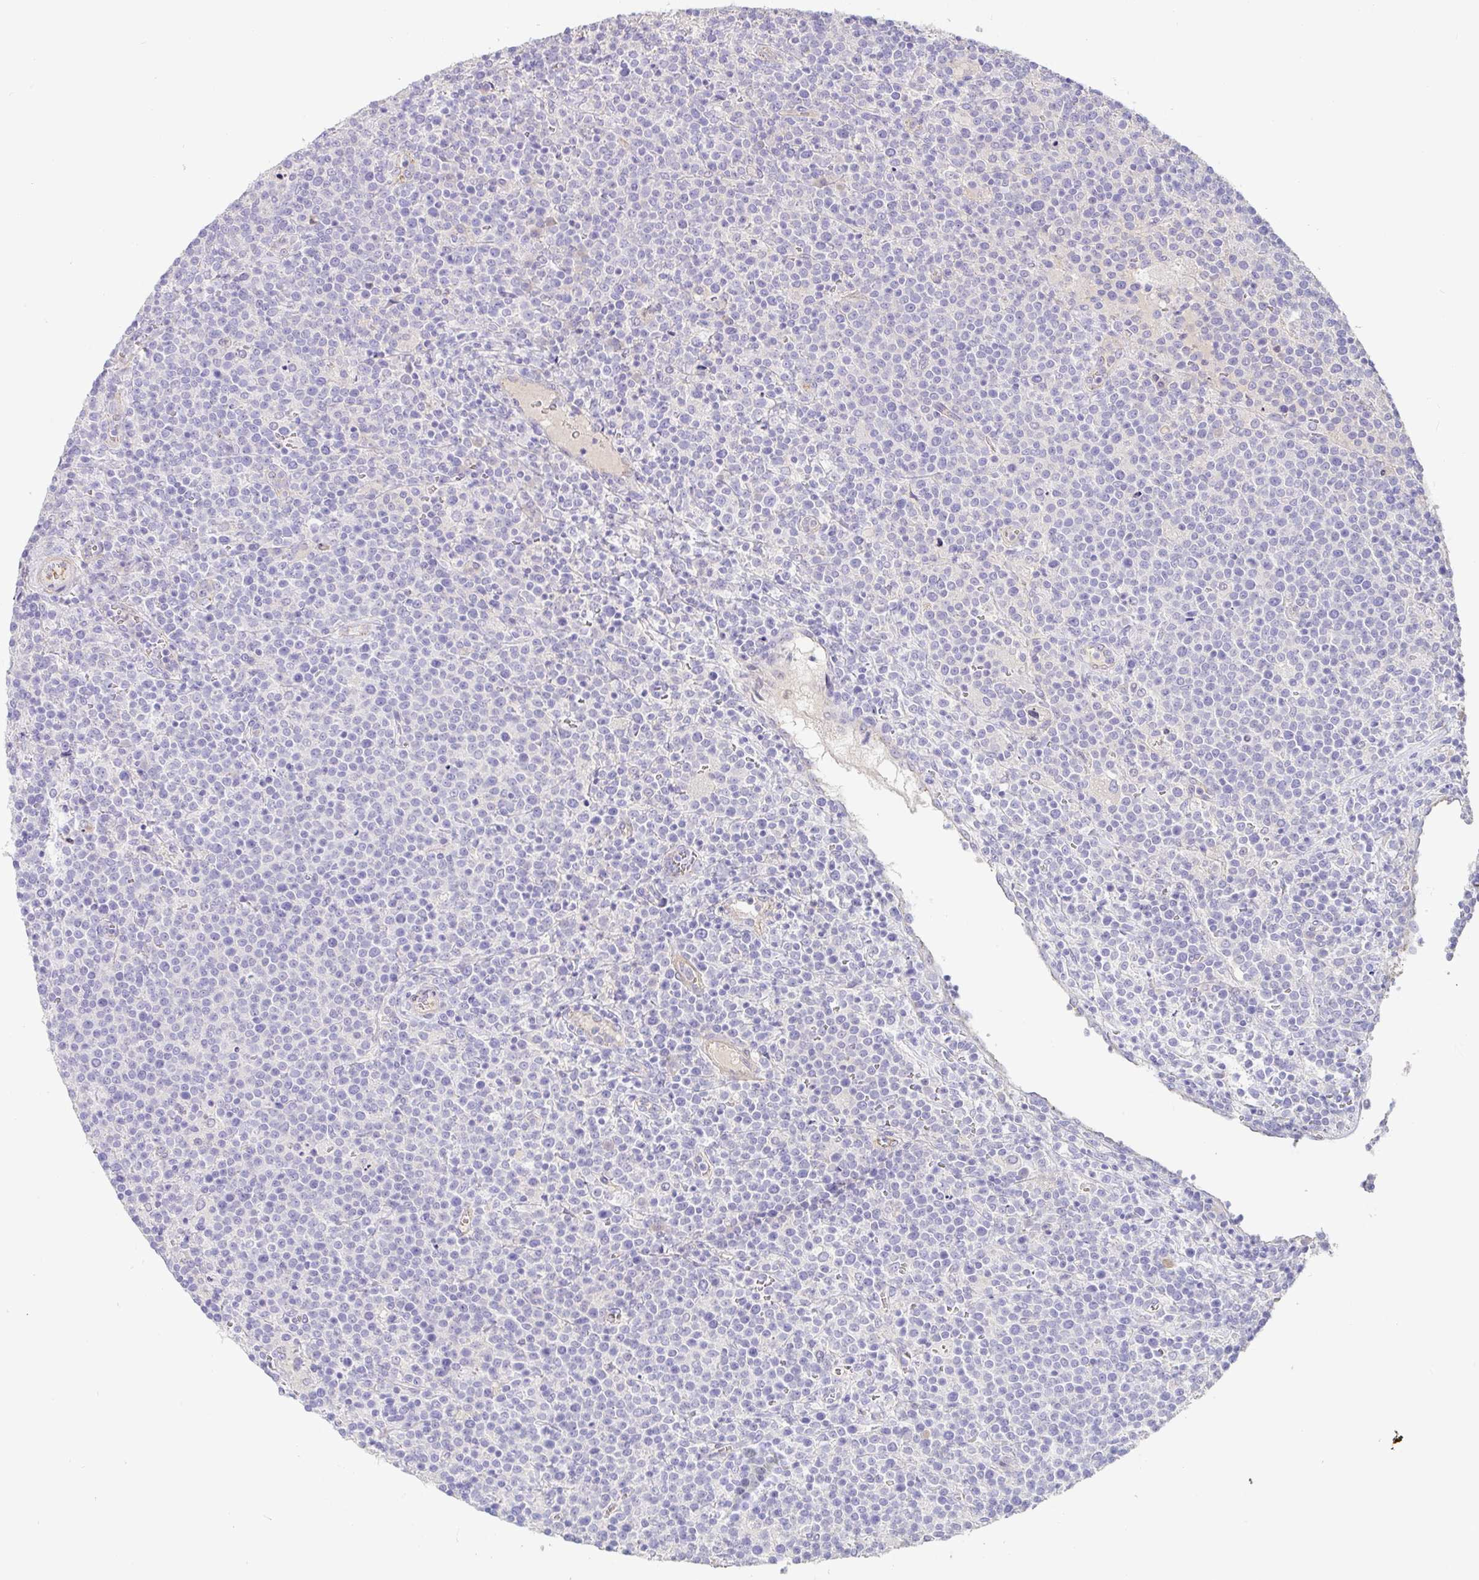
{"staining": {"intensity": "negative", "quantity": "none", "location": "none"}, "tissue": "lymphoma", "cell_type": "Tumor cells", "image_type": "cancer", "snomed": [{"axis": "morphology", "description": "Malignant lymphoma, non-Hodgkin's type, High grade"}, {"axis": "topography", "description": "Lymph node"}], "caption": "DAB immunohistochemical staining of lymphoma demonstrates no significant expression in tumor cells. The staining was performed using DAB to visualize the protein expression in brown, while the nuclei were stained in blue with hematoxylin (Magnification: 20x).", "gene": "PYGM", "patient": {"sex": "male", "age": 61}}